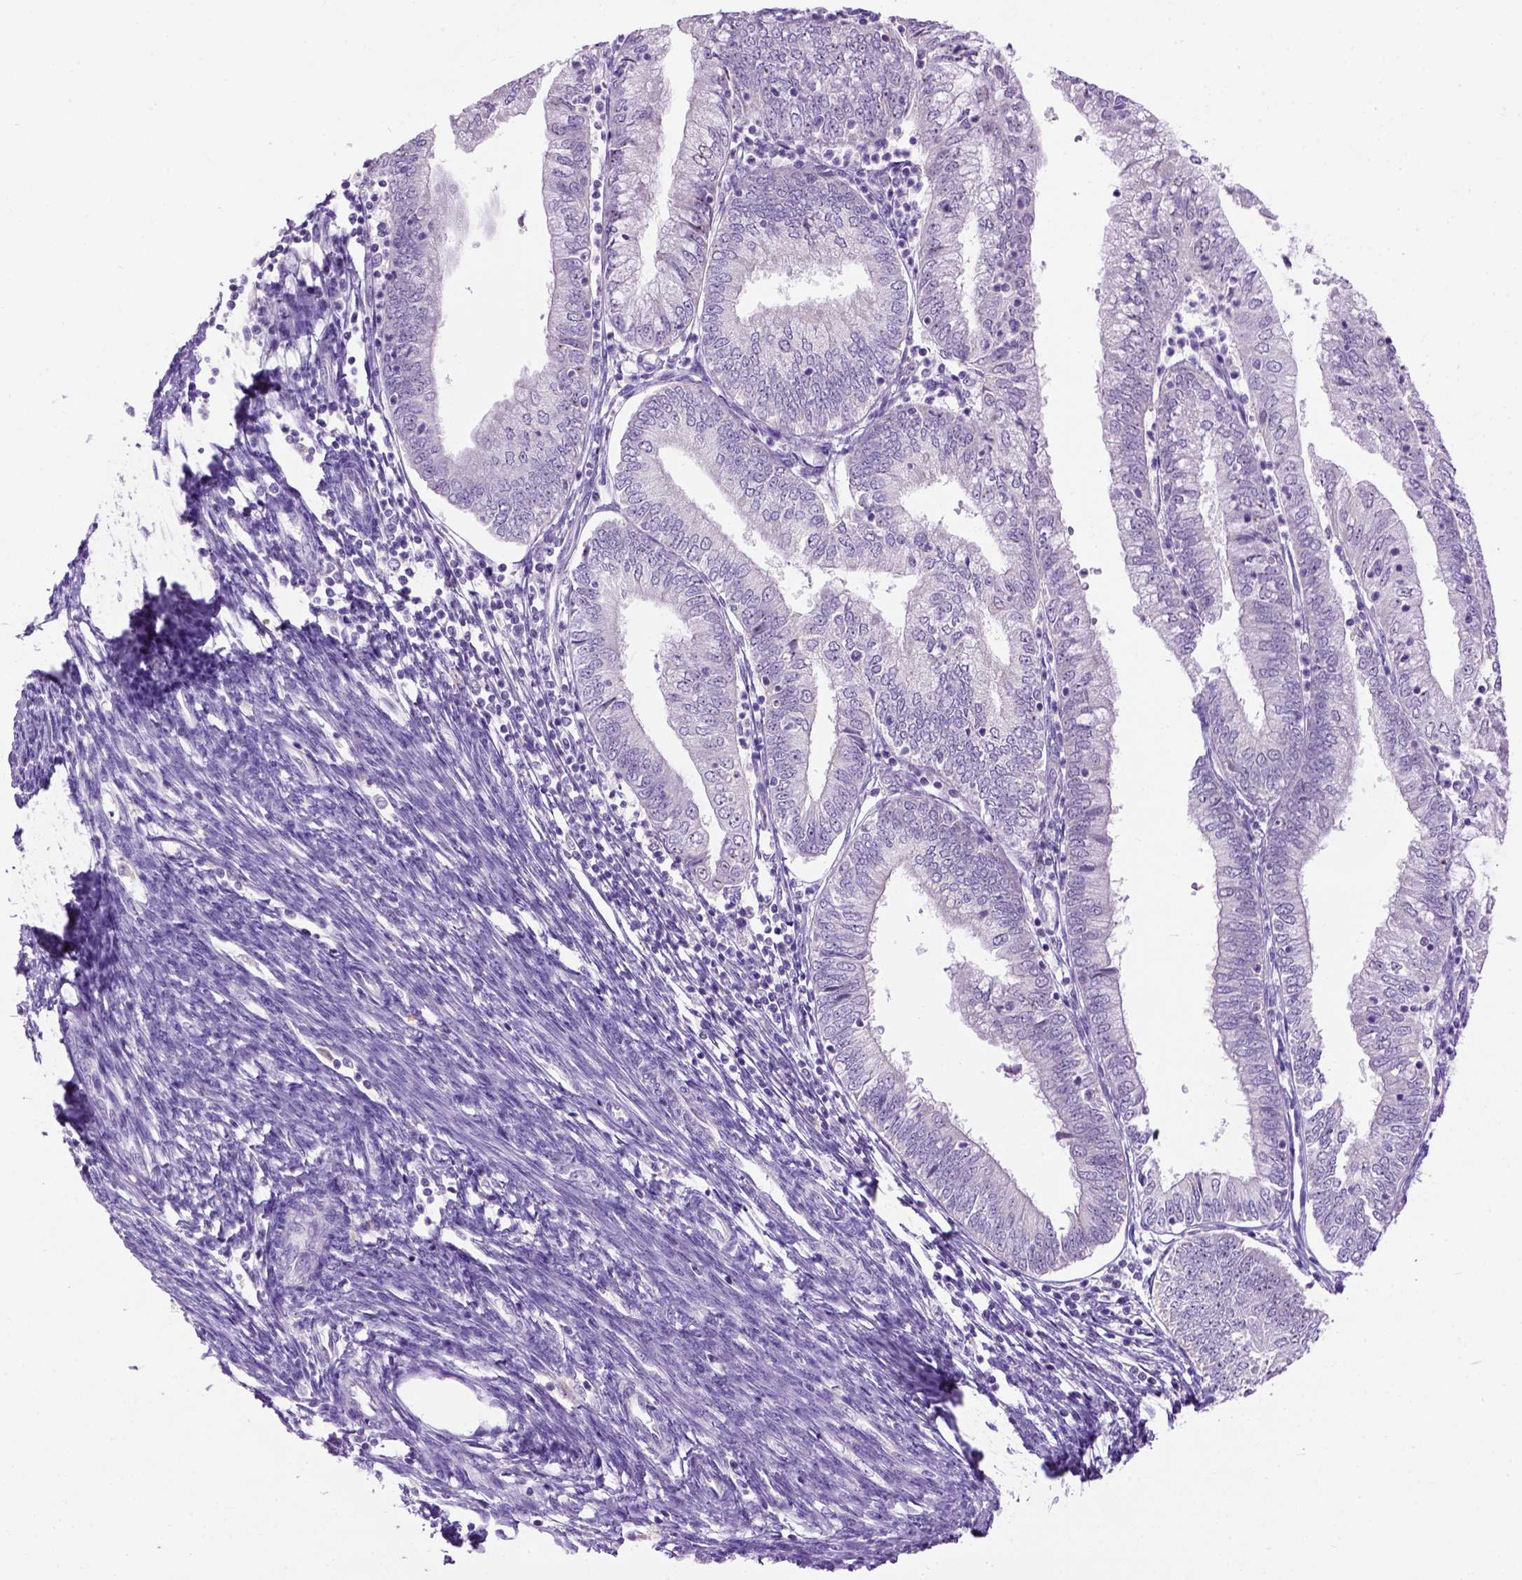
{"staining": {"intensity": "negative", "quantity": "none", "location": "none"}, "tissue": "endometrial cancer", "cell_type": "Tumor cells", "image_type": "cancer", "snomed": [{"axis": "morphology", "description": "Adenocarcinoma, NOS"}, {"axis": "topography", "description": "Endometrium"}], "caption": "A micrograph of endometrial cancer (adenocarcinoma) stained for a protein exhibits no brown staining in tumor cells.", "gene": "UTP4", "patient": {"sex": "female", "age": 55}}